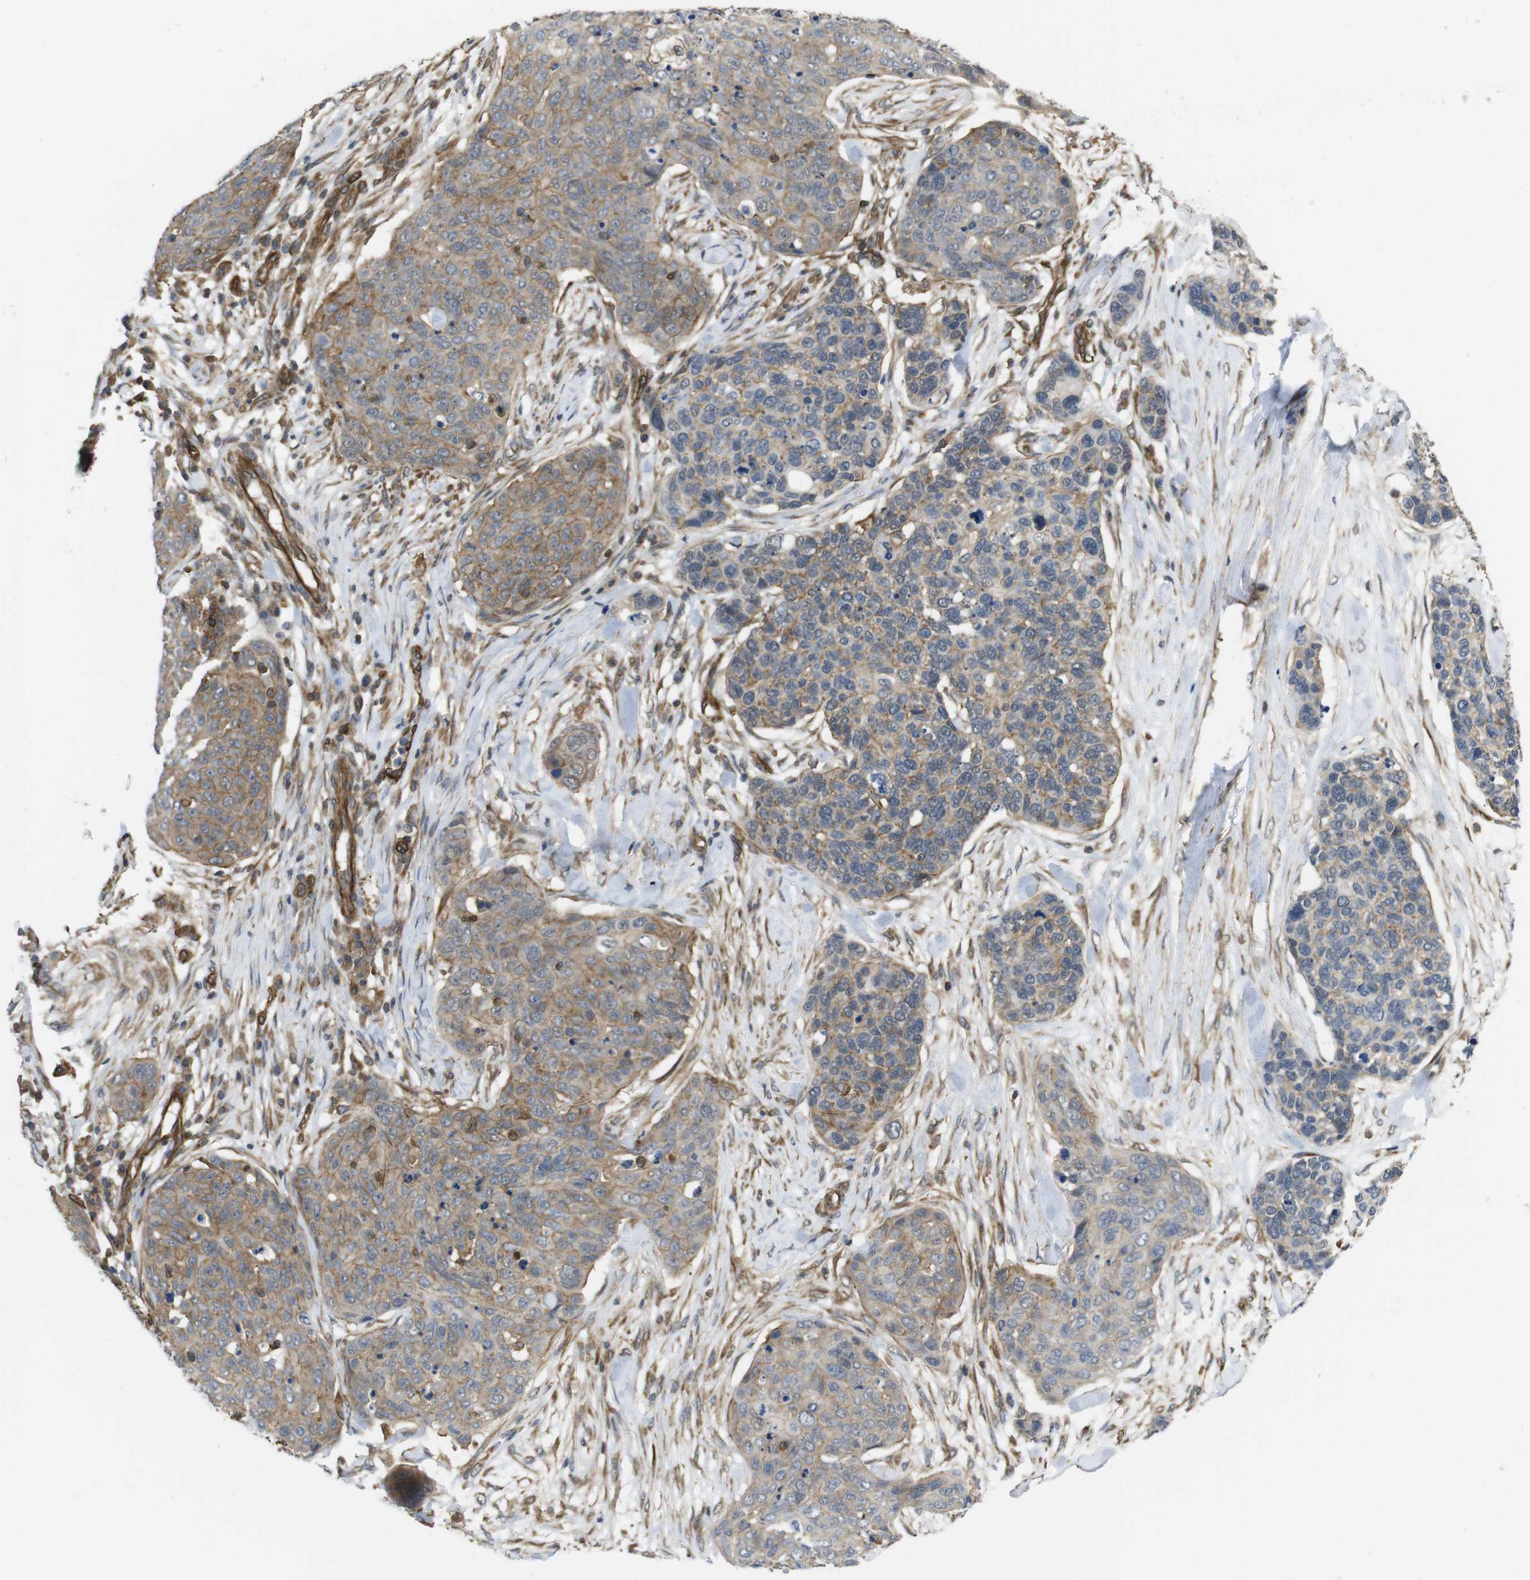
{"staining": {"intensity": "moderate", "quantity": ">75%", "location": "cytoplasmic/membranous"}, "tissue": "skin cancer", "cell_type": "Tumor cells", "image_type": "cancer", "snomed": [{"axis": "morphology", "description": "Squamous cell carcinoma in situ, NOS"}, {"axis": "morphology", "description": "Squamous cell carcinoma, NOS"}, {"axis": "topography", "description": "Skin"}], "caption": "Skin cancer (squamous cell carcinoma) stained with DAB (3,3'-diaminobenzidine) immunohistochemistry (IHC) reveals medium levels of moderate cytoplasmic/membranous expression in about >75% of tumor cells. The staining was performed using DAB, with brown indicating positive protein expression. Nuclei are stained blue with hematoxylin.", "gene": "ZDHHC5", "patient": {"sex": "male", "age": 93}}